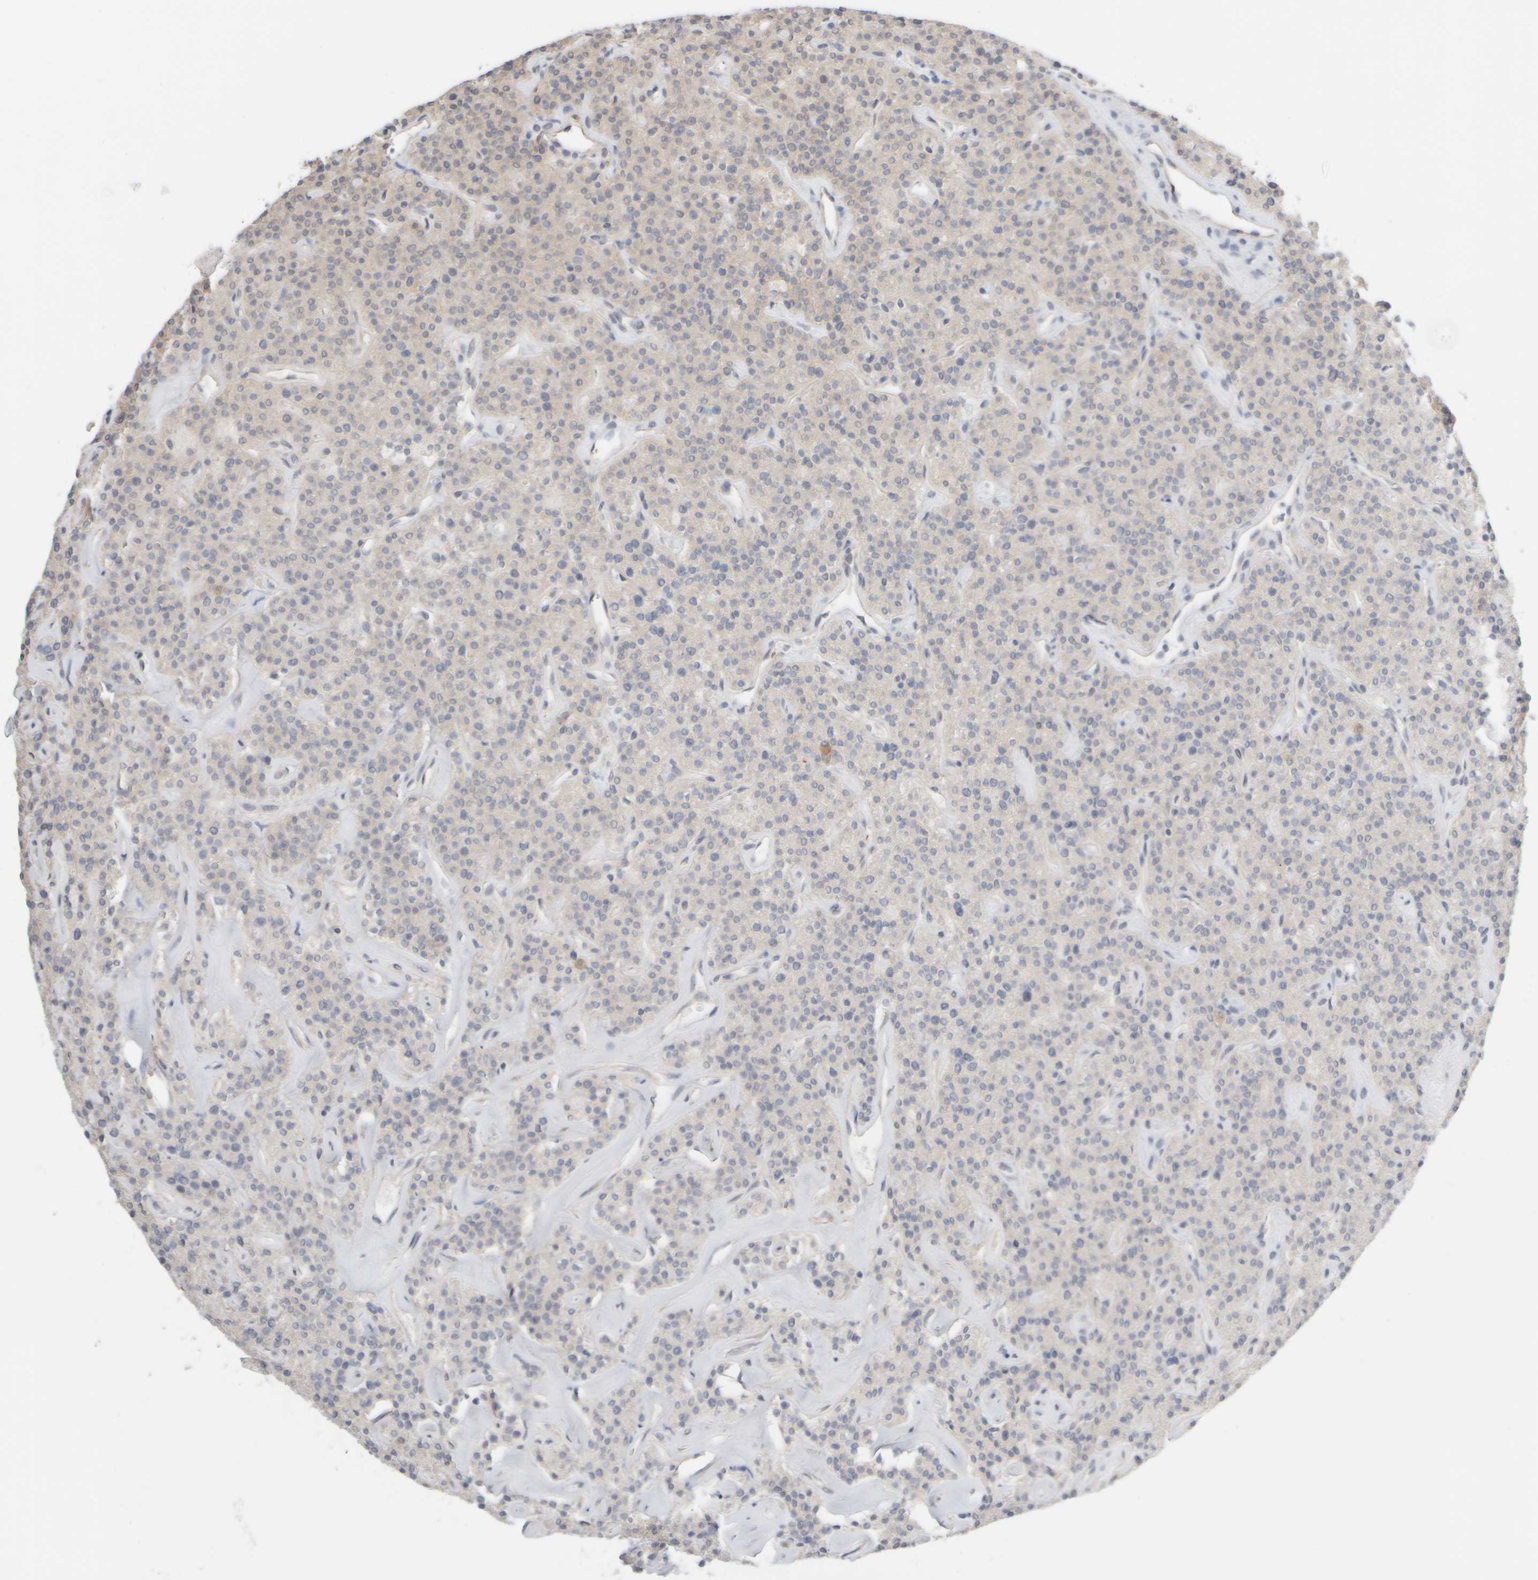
{"staining": {"intensity": "negative", "quantity": "none", "location": "none"}, "tissue": "parathyroid gland", "cell_type": "Glandular cells", "image_type": "normal", "snomed": [{"axis": "morphology", "description": "Normal tissue, NOS"}, {"axis": "topography", "description": "Parathyroid gland"}], "caption": "This is an immunohistochemistry (IHC) image of unremarkable human parathyroid gland. There is no expression in glandular cells.", "gene": "GOPC", "patient": {"sex": "male", "age": 46}}